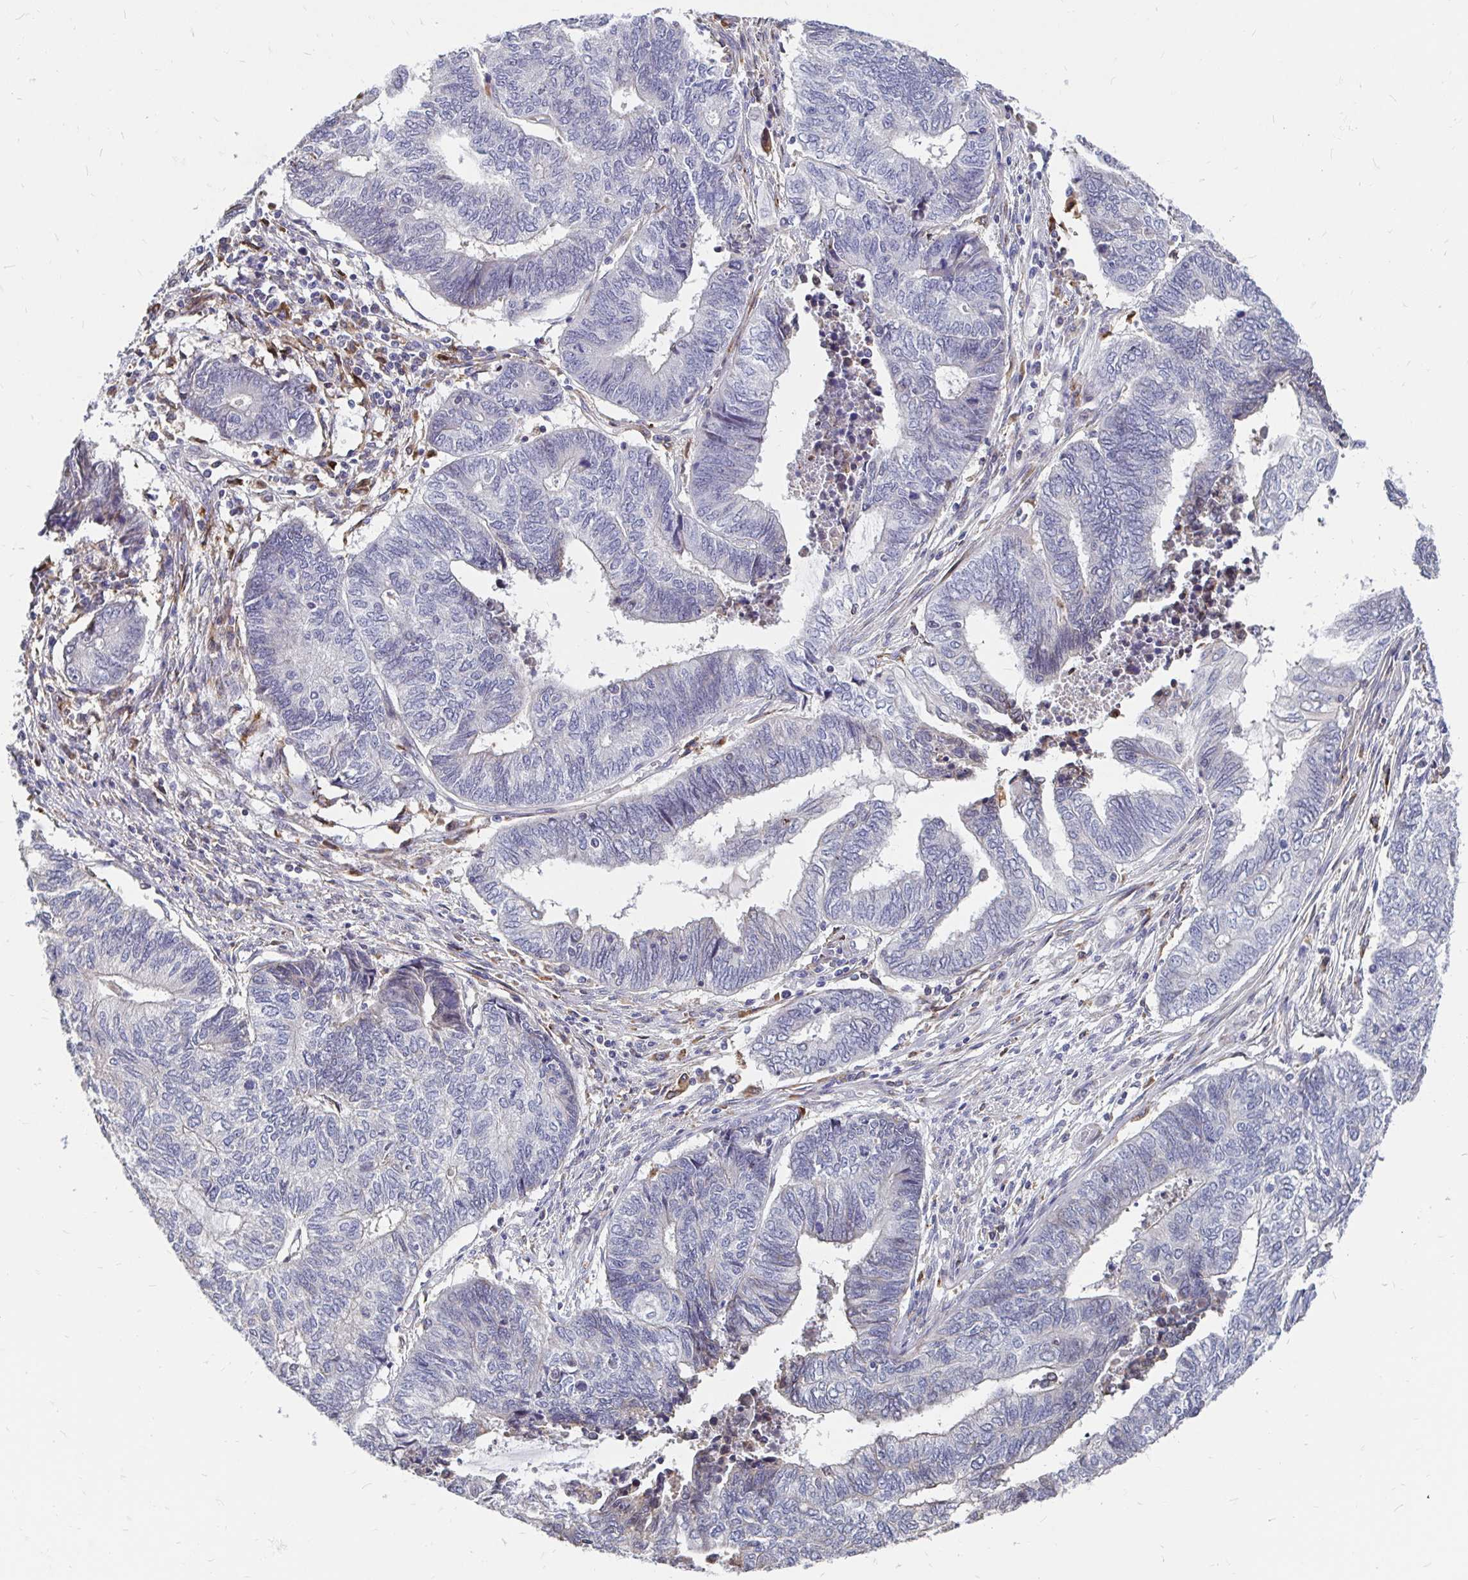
{"staining": {"intensity": "negative", "quantity": "none", "location": "none"}, "tissue": "endometrial cancer", "cell_type": "Tumor cells", "image_type": "cancer", "snomed": [{"axis": "morphology", "description": "Adenocarcinoma, NOS"}, {"axis": "topography", "description": "Uterus"}, {"axis": "topography", "description": "Endometrium"}], "caption": "A high-resolution photomicrograph shows immunohistochemistry staining of endometrial cancer, which exhibits no significant staining in tumor cells.", "gene": "CDKL1", "patient": {"sex": "female", "age": 70}}